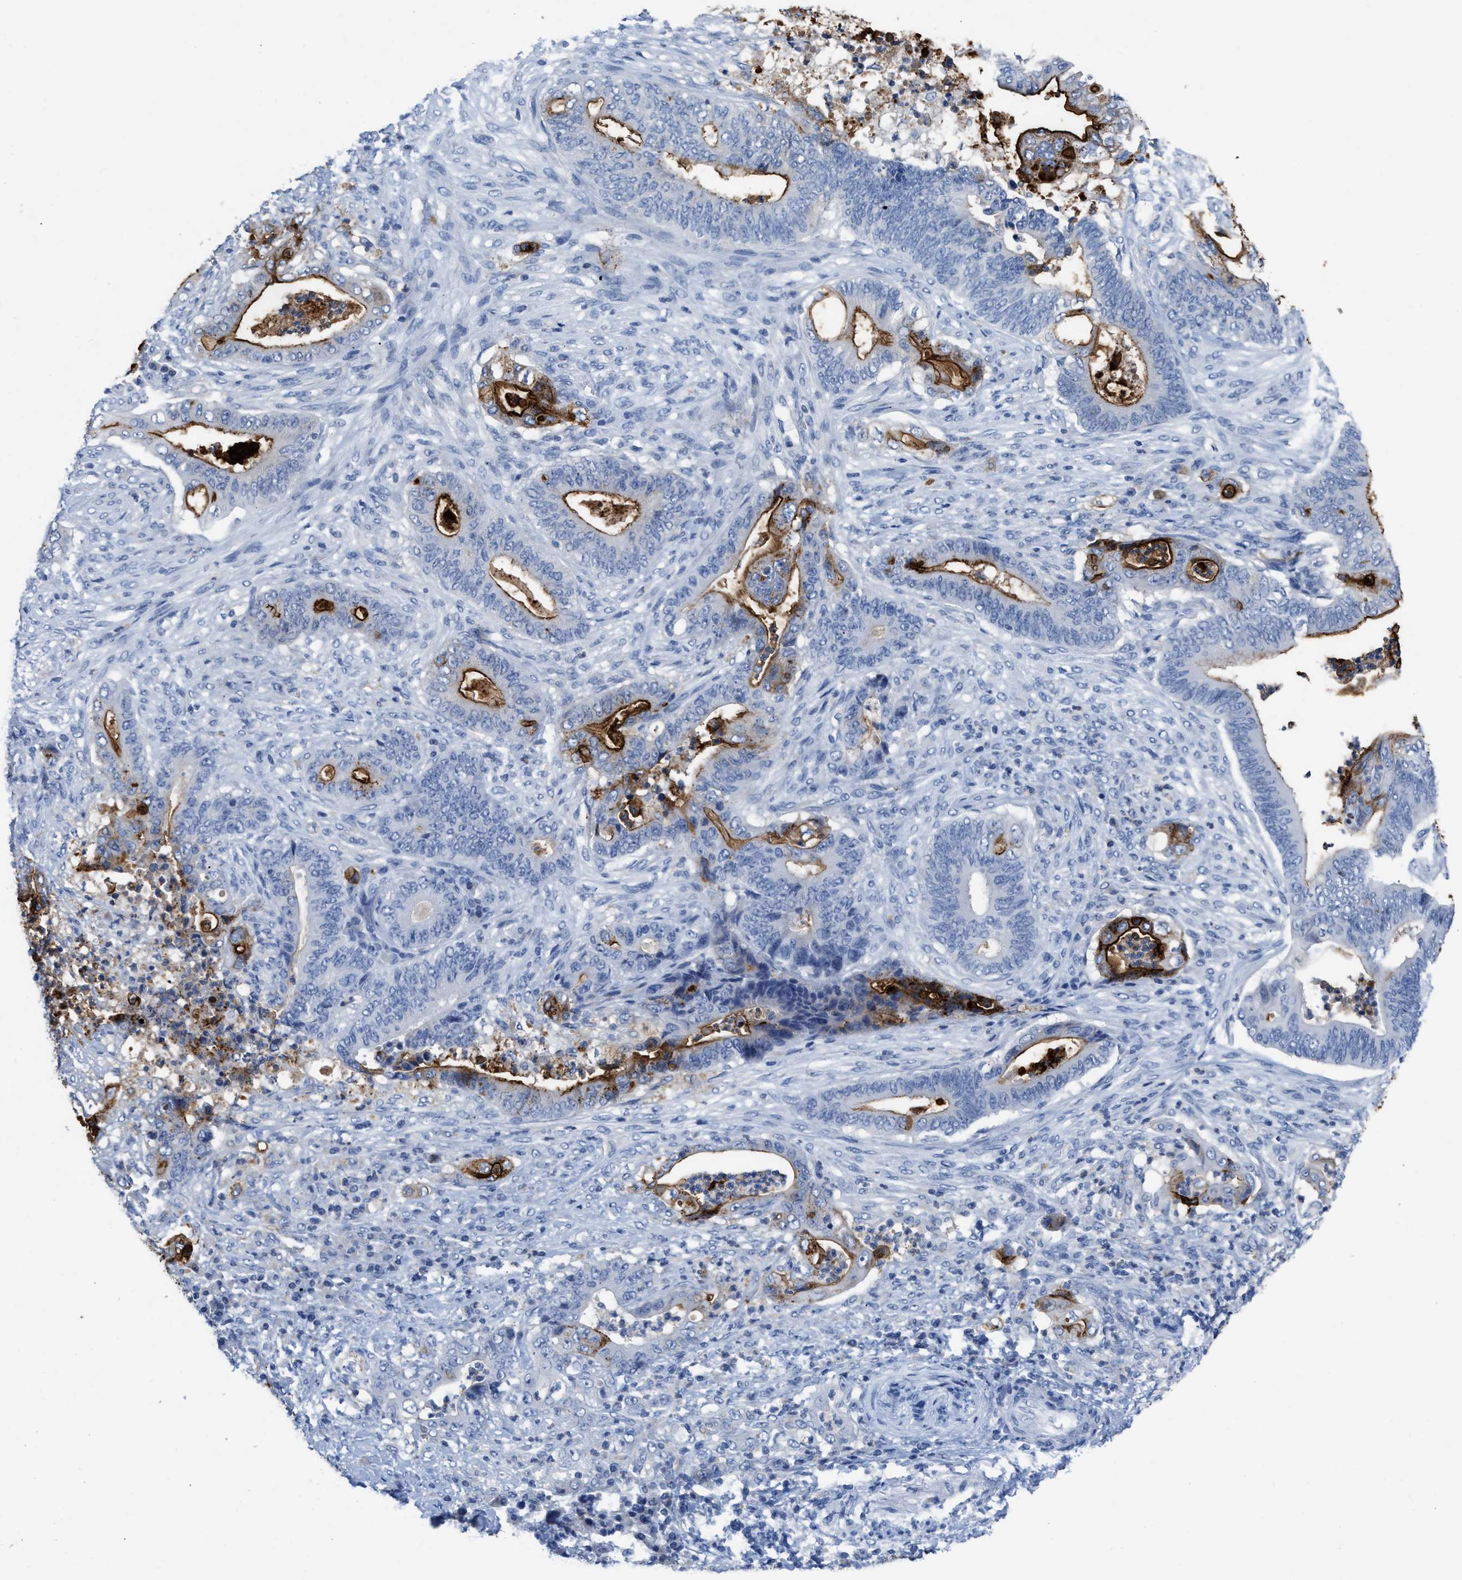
{"staining": {"intensity": "strong", "quantity": "25%-75%", "location": "cytoplasmic/membranous"}, "tissue": "stomach cancer", "cell_type": "Tumor cells", "image_type": "cancer", "snomed": [{"axis": "morphology", "description": "Adenocarcinoma, NOS"}, {"axis": "topography", "description": "Stomach"}], "caption": "Stomach cancer (adenocarcinoma) stained with DAB (3,3'-diaminobenzidine) immunohistochemistry (IHC) shows high levels of strong cytoplasmic/membranous positivity in approximately 25%-75% of tumor cells.", "gene": "CEACAM5", "patient": {"sex": "female", "age": 73}}